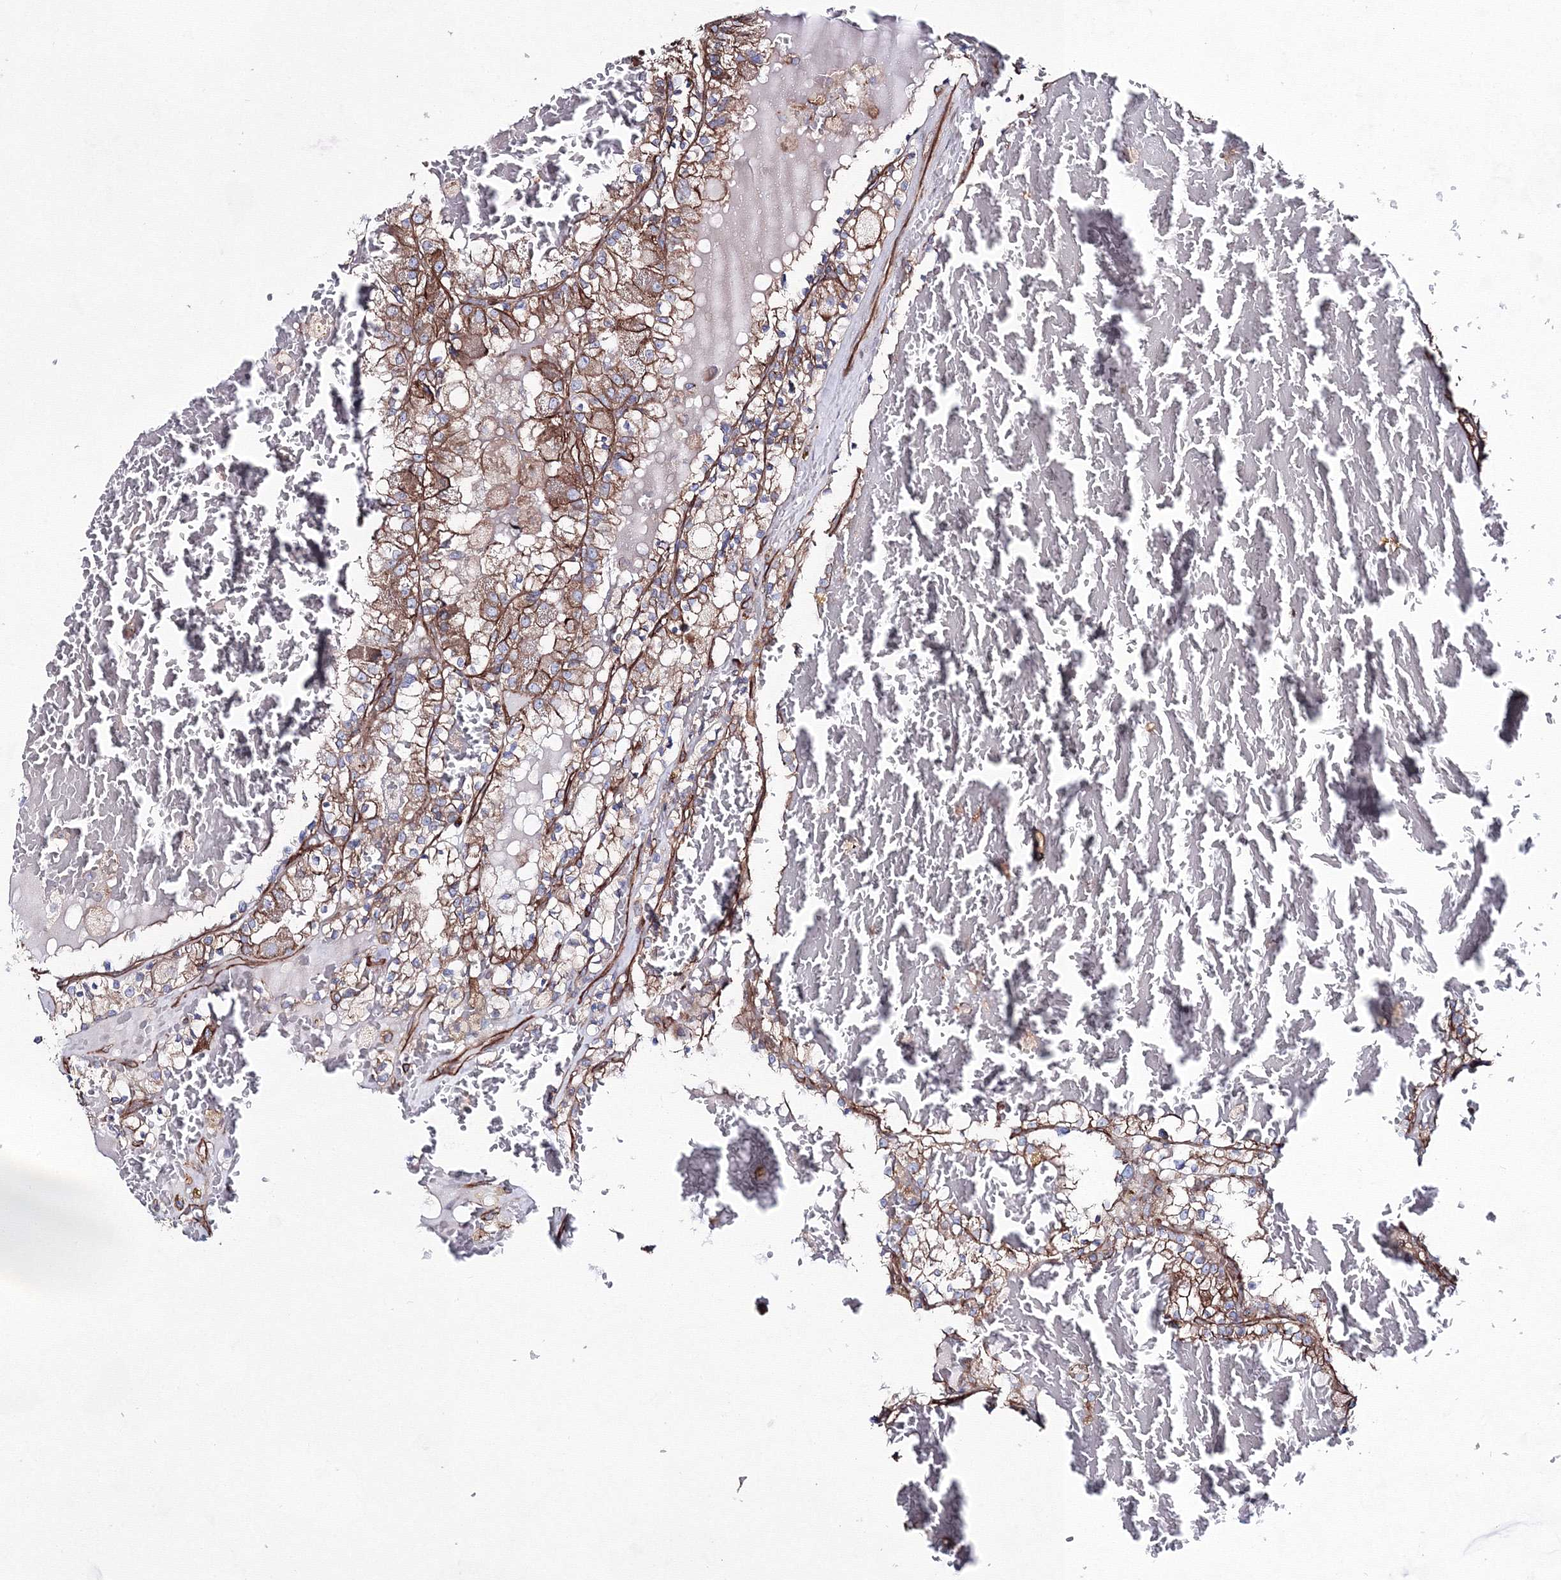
{"staining": {"intensity": "moderate", "quantity": ">75%", "location": "cytoplasmic/membranous"}, "tissue": "renal cancer", "cell_type": "Tumor cells", "image_type": "cancer", "snomed": [{"axis": "morphology", "description": "Adenocarcinoma, NOS"}, {"axis": "topography", "description": "Kidney"}], "caption": "The immunohistochemical stain shows moderate cytoplasmic/membranous expression in tumor cells of adenocarcinoma (renal) tissue.", "gene": "ANKRD37", "patient": {"sex": "female", "age": 56}}